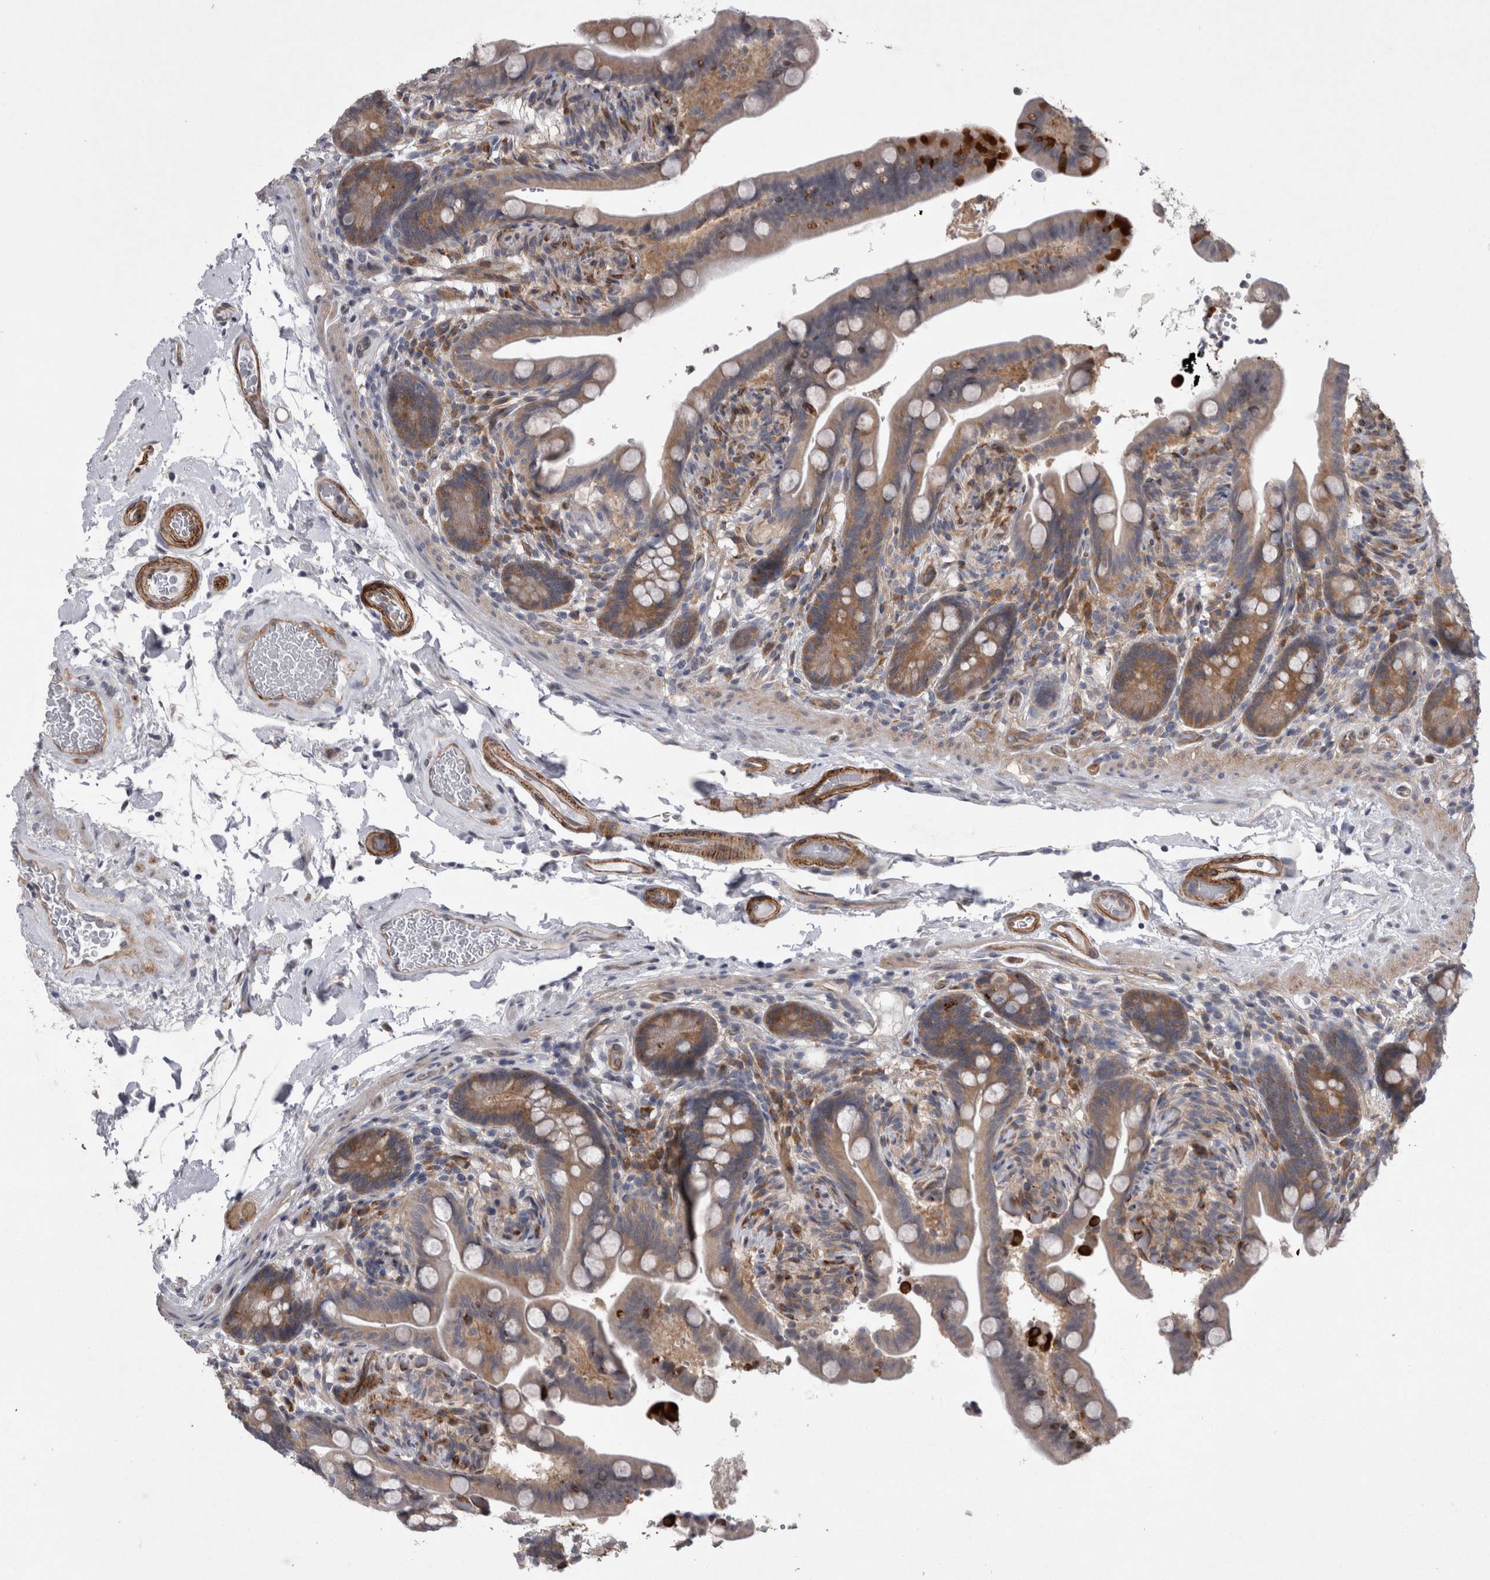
{"staining": {"intensity": "strong", "quantity": ">75%", "location": "cytoplasmic/membranous"}, "tissue": "colon", "cell_type": "Endothelial cells", "image_type": "normal", "snomed": [{"axis": "morphology", "description": "Normal tissue, NOS"}, {"axis": "topography", "description": "Smooth muscle"}, {"axis": "topography", "description": "Colon"}], "caption": "Immunohistochemistry (IHC) (DAB) staining of normal human colon demonstrates strong cytoplasmic/membranous protein positivity in about >75% of endothelial cells.", "gene": "DDX6", "patient": {"sex": "male", "age": 73}}